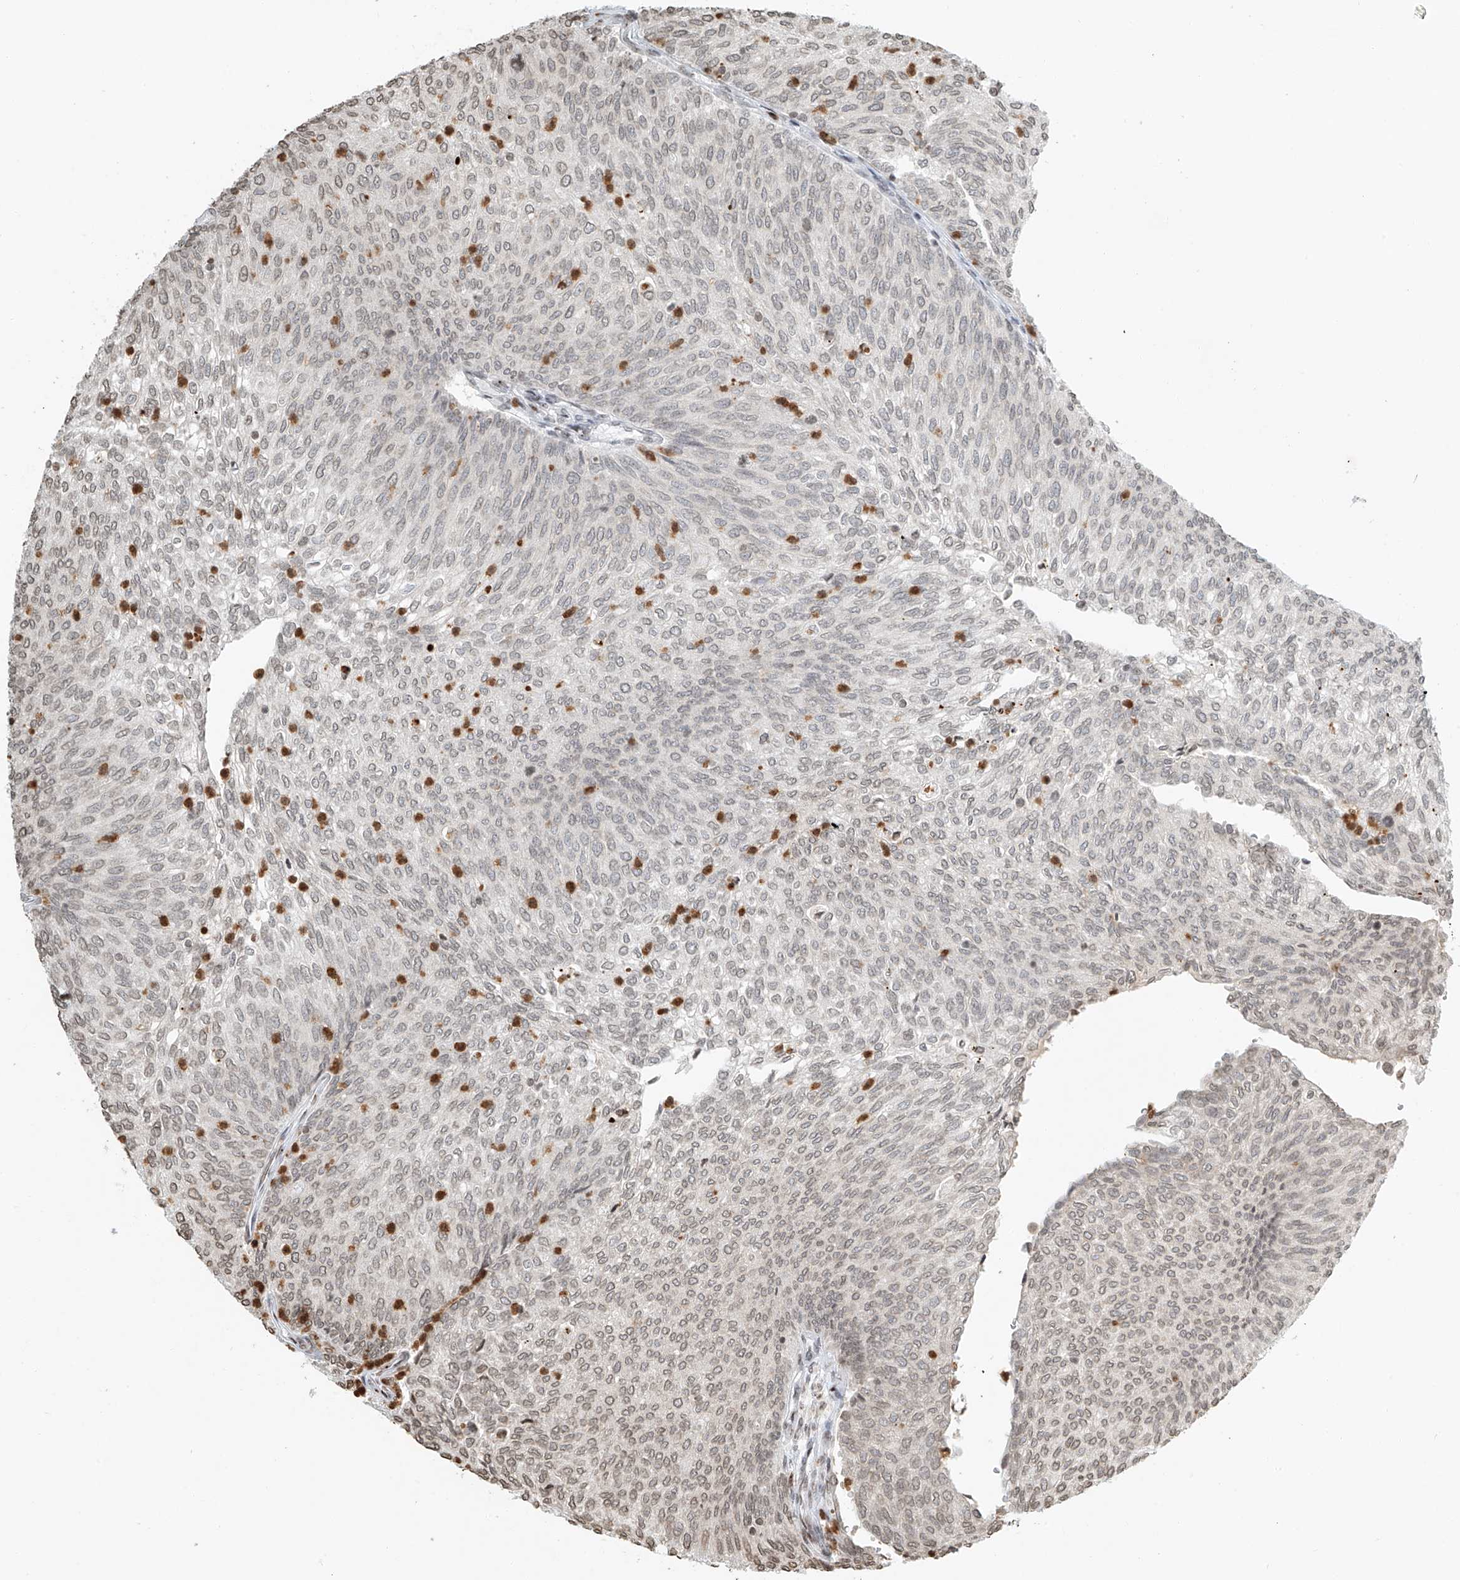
{"staining": {"intensity": "weak", "quantity": "<25%", "location": "nuclear"}, "tissue": "urothelial cancer", "cell_type": "Tumor cells", "image_type": "cancer", "snomed": [{"axis": "morphology", "description": "Urothelial carcinoma, Low grade"}, {"axis": "topography", "description": "Urinary bladder"}], "caption": "Immunohistochemical staining of urothelial cancer displays no significant staining in tumor cells.", "gene": "C17orf58", "patient": {"sex": "female", "age": 79}}